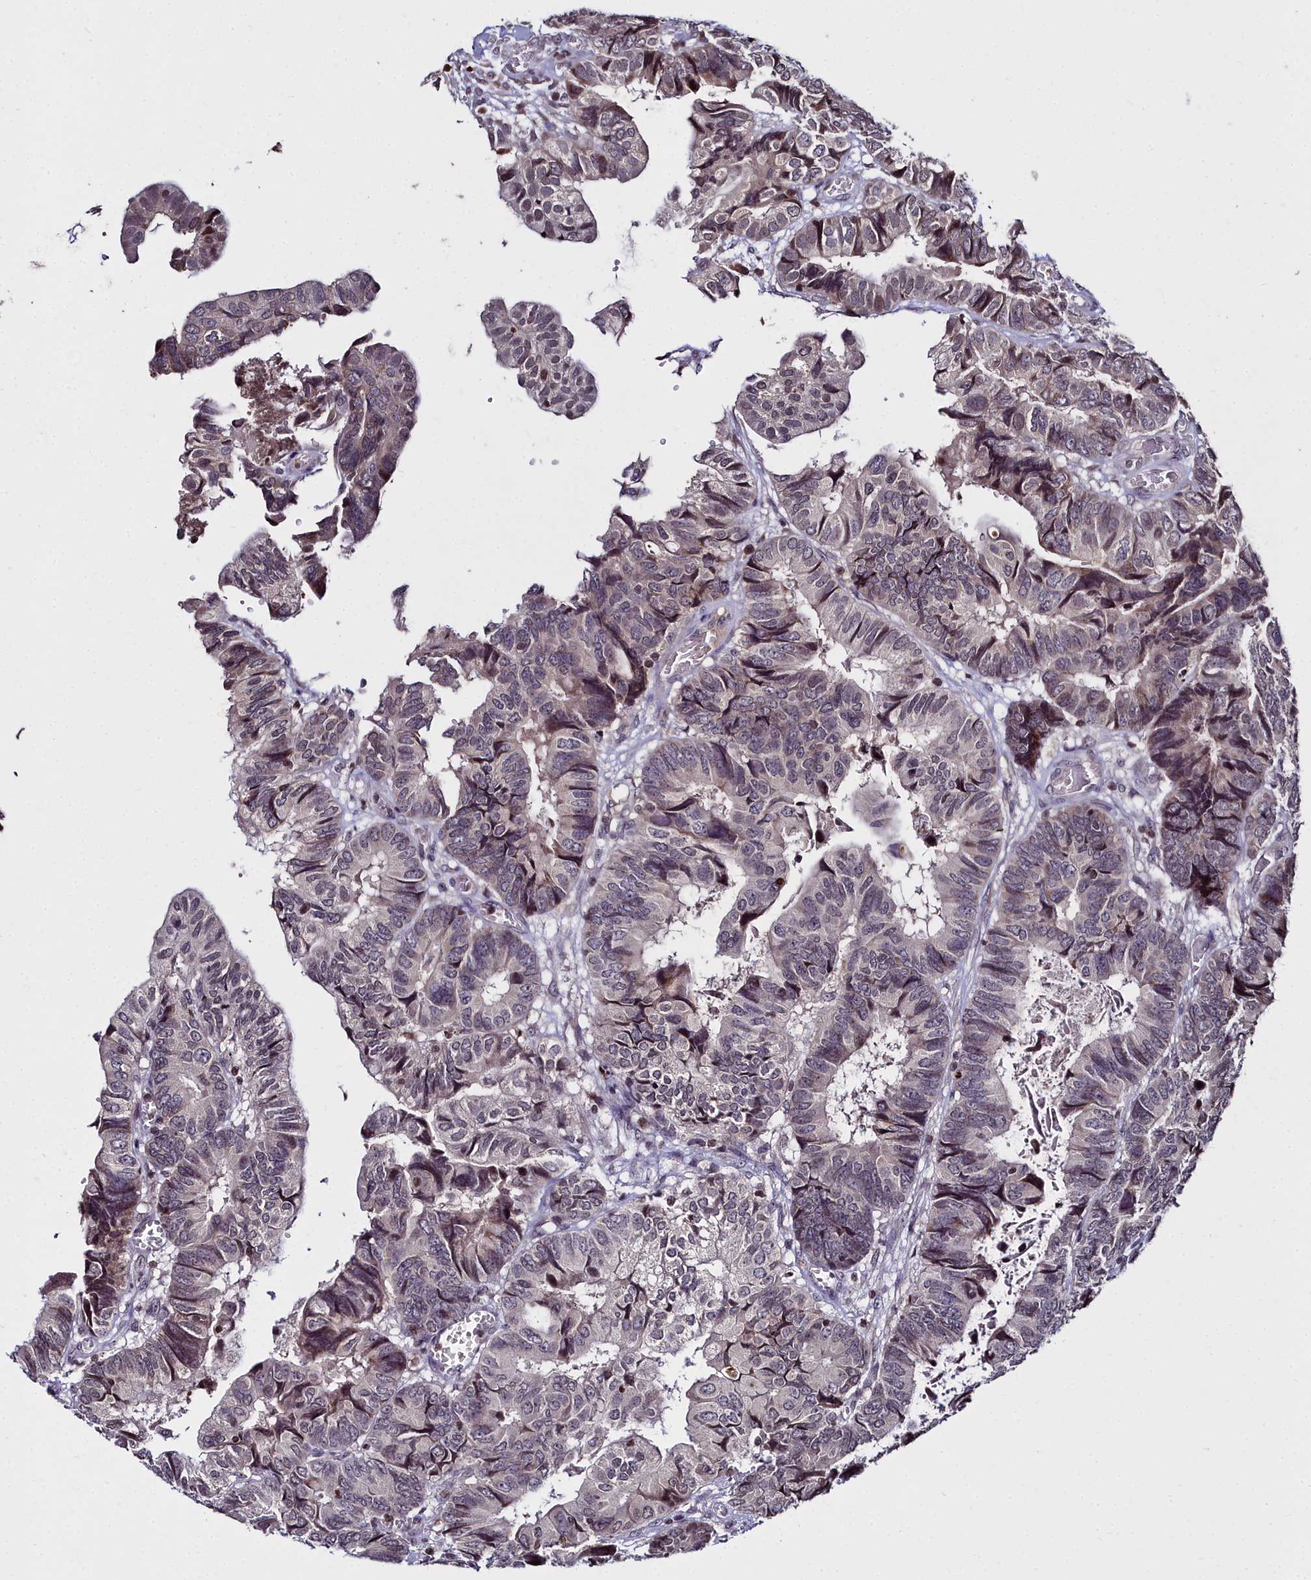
{"staining": {"intensity": "weak", "quantity": "<25%", "location": "nuclear"}, "tissue": "colorectal cancer", "cell_type": "Tumor cells", "image_type": "cancer", "snomed": [{"axis": "morphology", "description": "Adenocarcinoma, NOS"}, {"axis": "topography", "description": "Colon"}], "caption": "Immunohistochemical staining of colorectal cancer demonstrates no significant positivity in tumor cells. Nuclei are stained in blue.", "gene": "FZD4", "patient": {"sex": "male", "age": 85}}